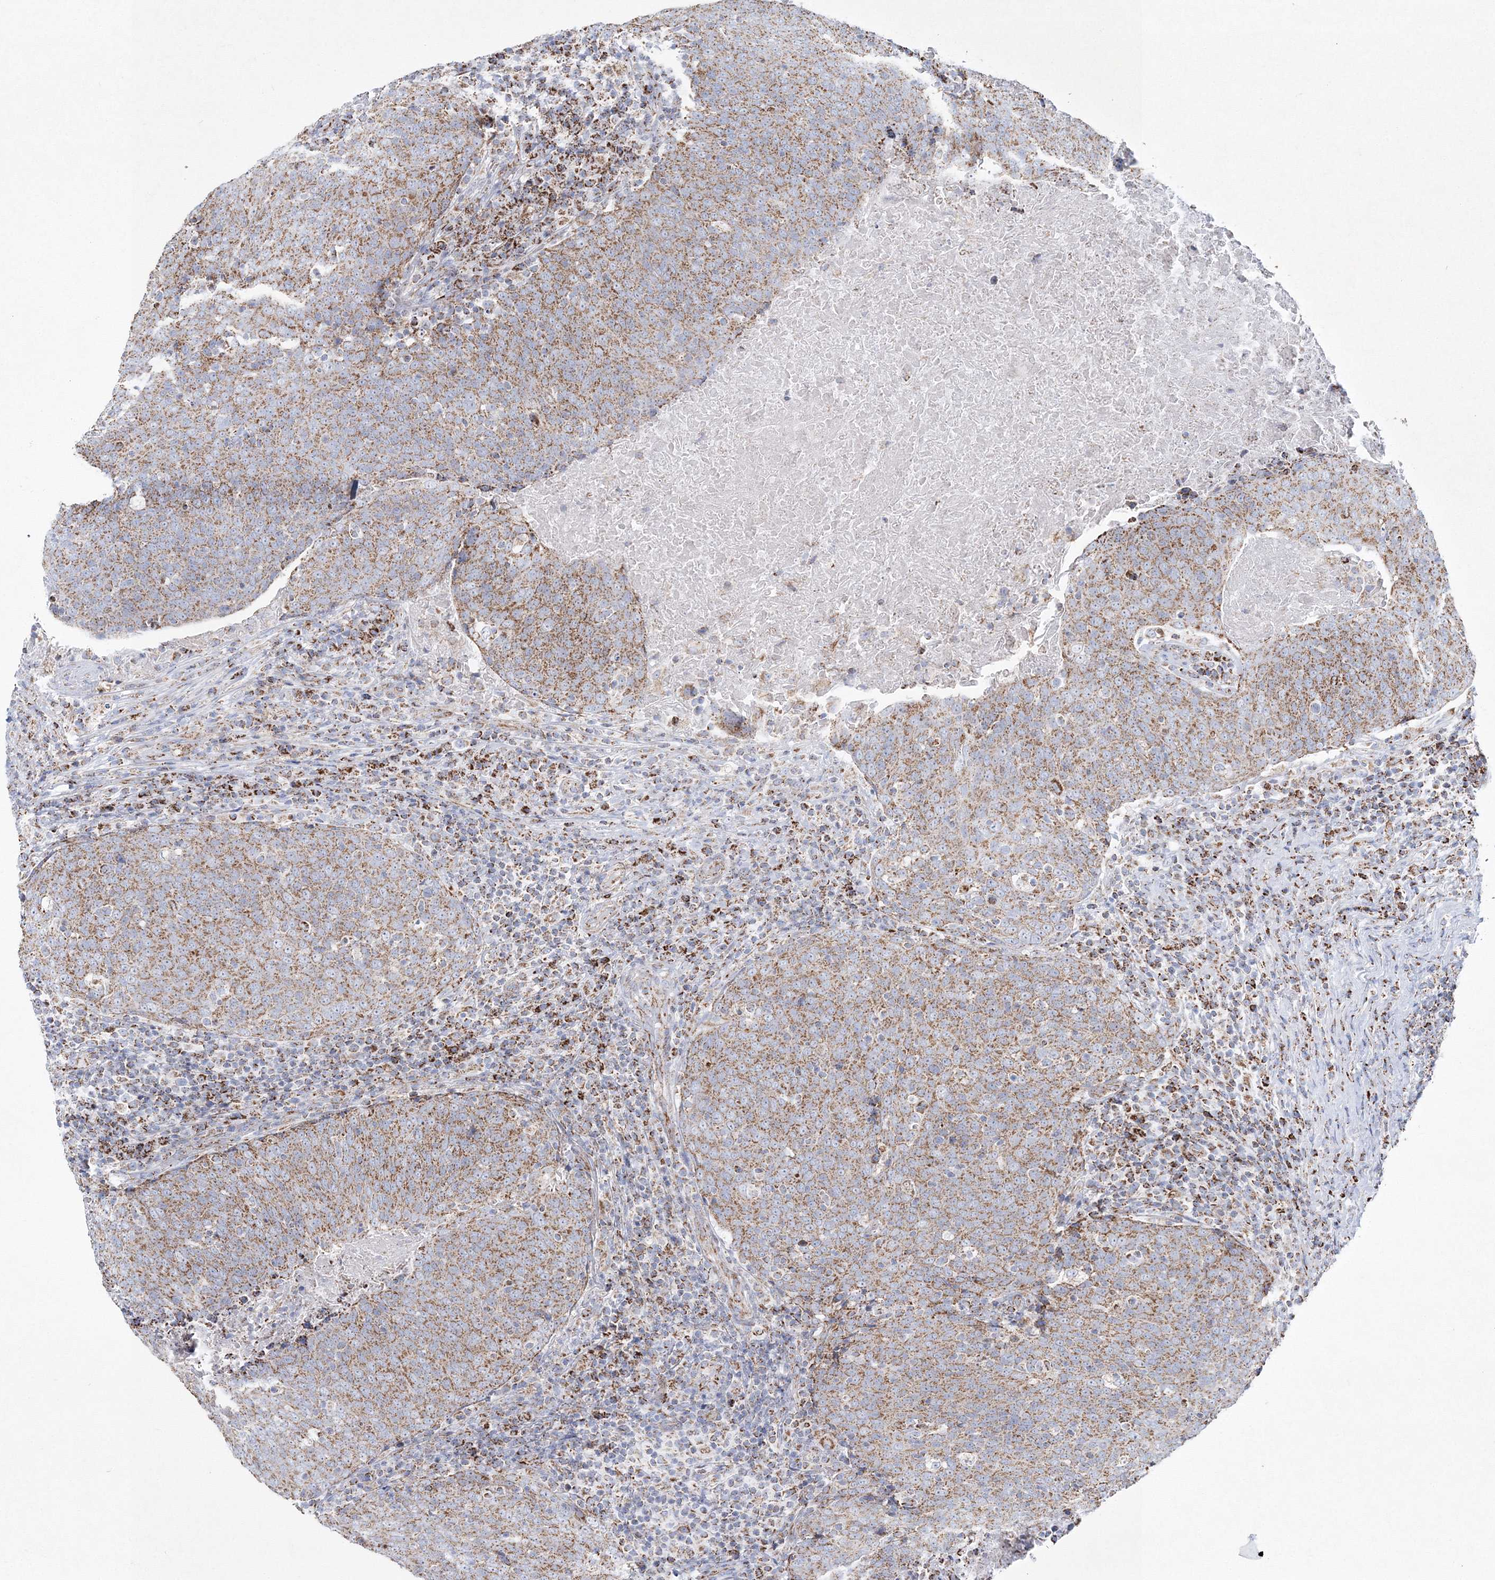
{"staining": {"intensity": "moderate", "quantity": ">75%", "location": "cytoplasmic/membranous"}, "tissue": "head and neck cancer", "cell_type": "Tumor cells", "image_type": "cancer", "snomed": [{"axis": "morphology", "description": "Squamous cell carcinoma, NOS"}, {"axis": "morphology", "description": "Squamous cell carcinoma, metastatic, NOS"}, {"axis": "topography", "description": "Lymph node"}, {"axis": "topography", "description": "Head-Neck"}], "caption": "Immunohistochemistry (IHC) of human head and neck squamous cell carcinoma demonstrates medium levels of moderate cytoplasmic/membranous positivity in about >75% of tumor cells.", "gene": "HIBCH", "patient": {"sex": "male", "age": 62}}